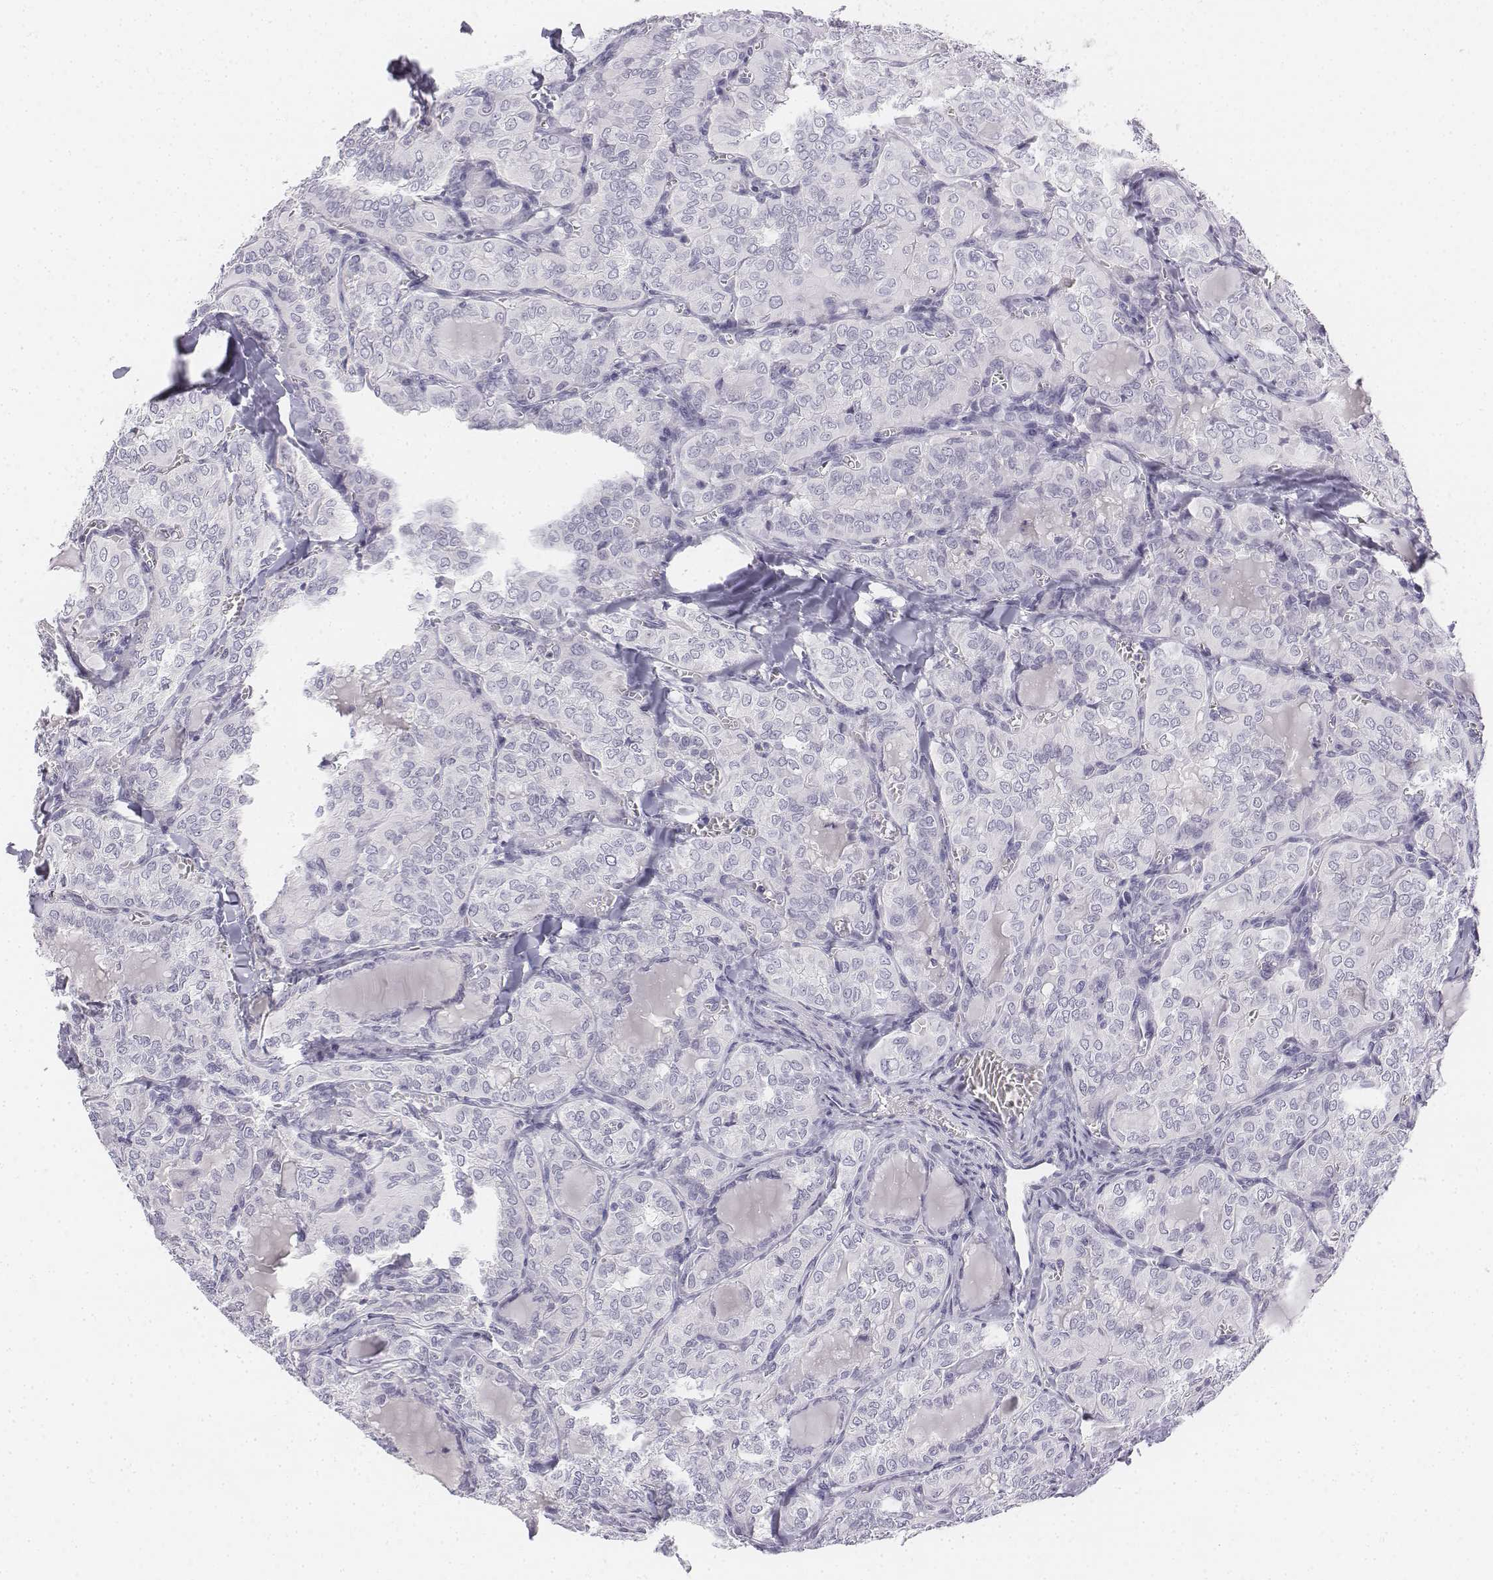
{"staining": {"intensity": "negative", "quantity": "none", "location": "none"}, "tissue": "thyroid cancer", "cell_type": "Tumor cells", "image_type": "cancer", "snomed": [{"axis": "morphology", "description": "Papillary adenocarcinoma, NOS"}, {"axis": "topography", "description": "Thyroid gland"}], "caption": "DAB (3,3'-diaminobenzidine) immunohistochemical staining of thyroid cancer (papillary adenocarcinoma) shows no significant expression in tumor cells.", "gene": "UCN2", "patient": {"sex": "female", "age": 41}}